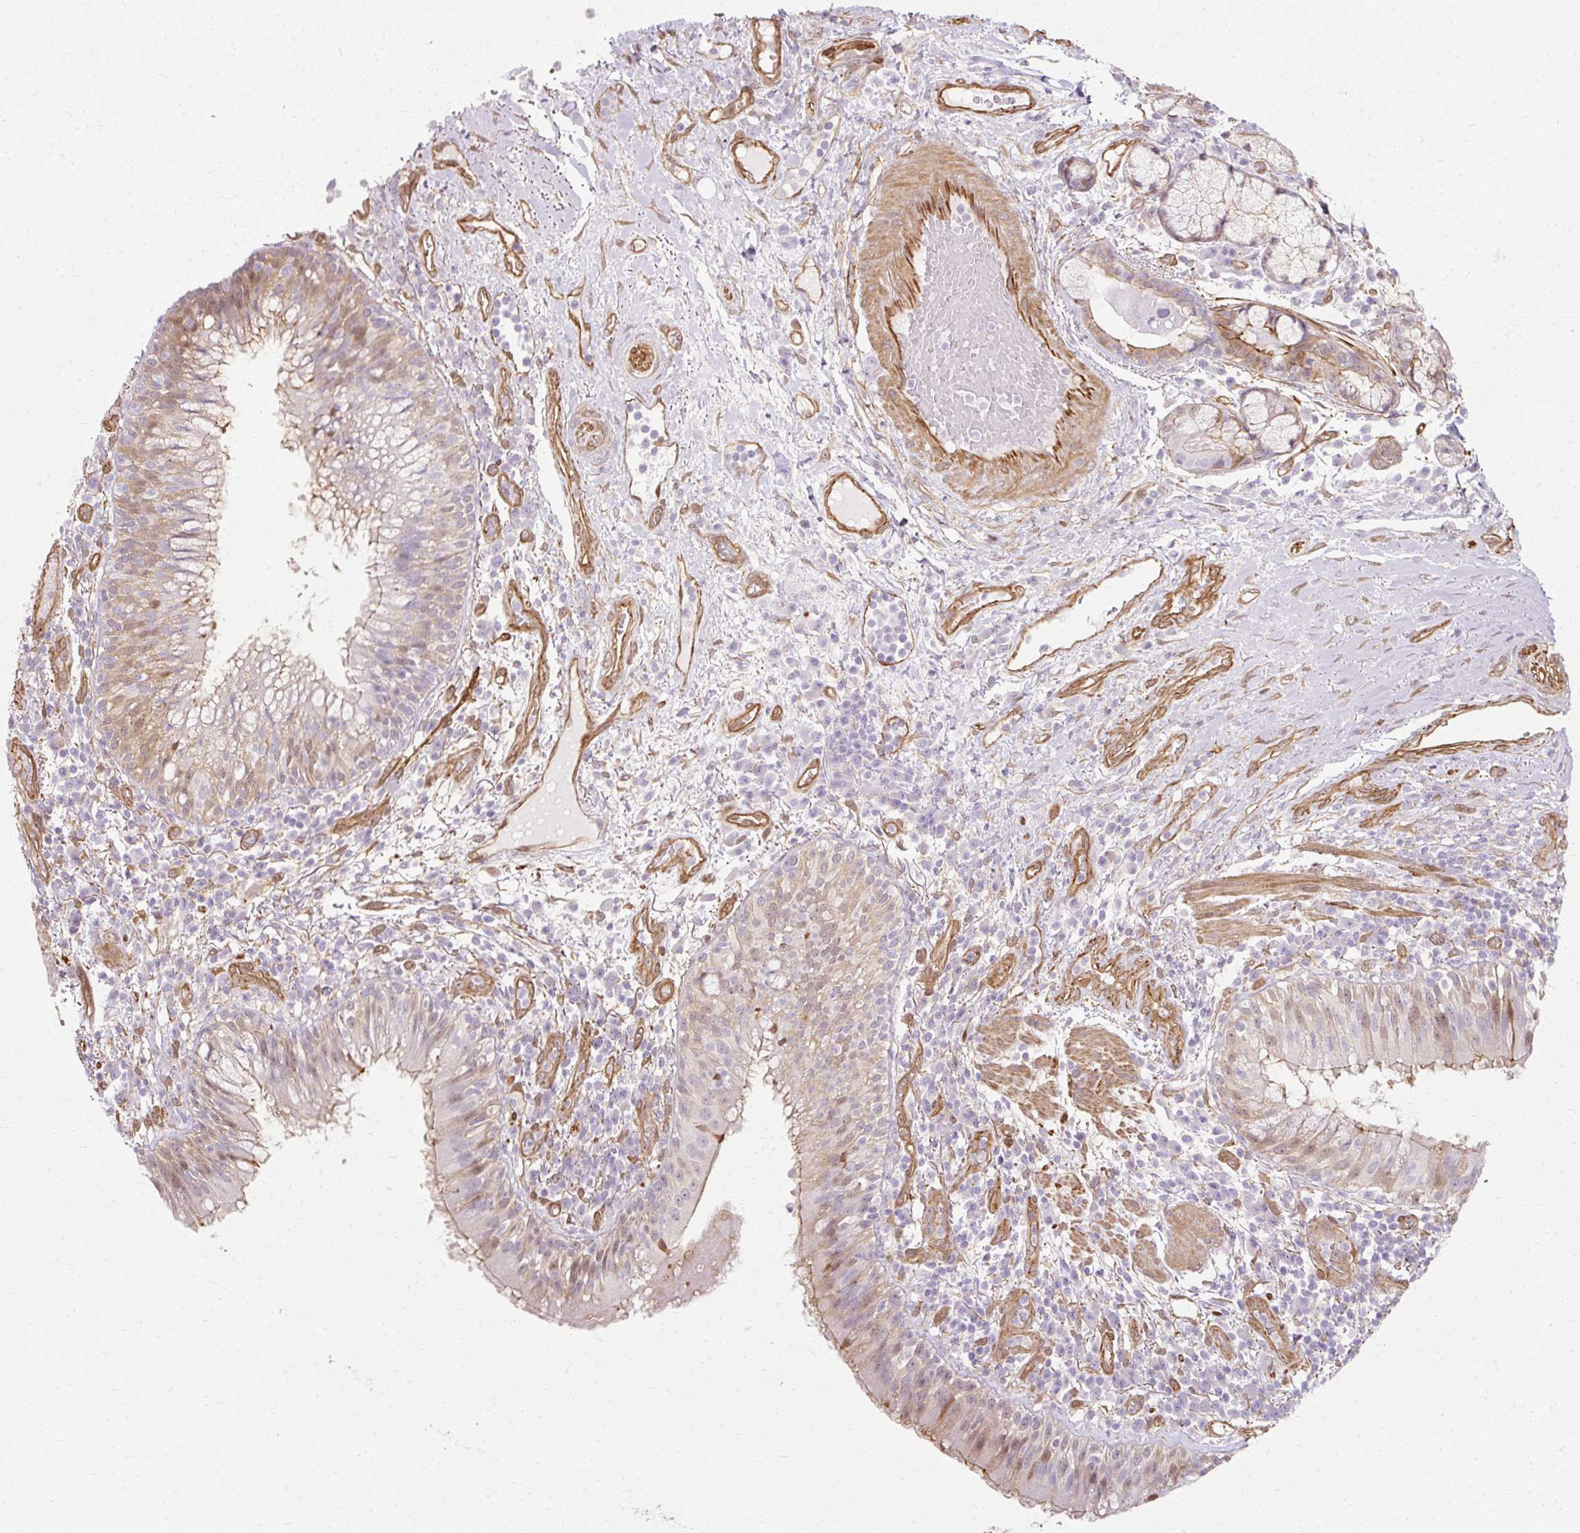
{"staining": {"intensity": "weak", "quantity": "25%-75%", "location": "cytoplasmic/membranous"}, "tissue": "bronchus", "cell_type": "Respiratory epithelial cells", "image_type": "normal", "snomed": [{"axis": "morphology", "description": "Normal tissue, NOS"}, {"axis": "topography", "description": "Cartilage tissue"}, {"axis": "topography", "description": "Bronchus"}], "caption": "Brown immunohistochemical staining in unremarkable human bronchus reveals weak cytoplasmic/membranous positivity in approximately 25%-75% of respiratory epithelial cells. (IHC, brightfield microscopy, high magnification).", "gene": "CNN3", "patient": {"sex": "male", "age": 56}}